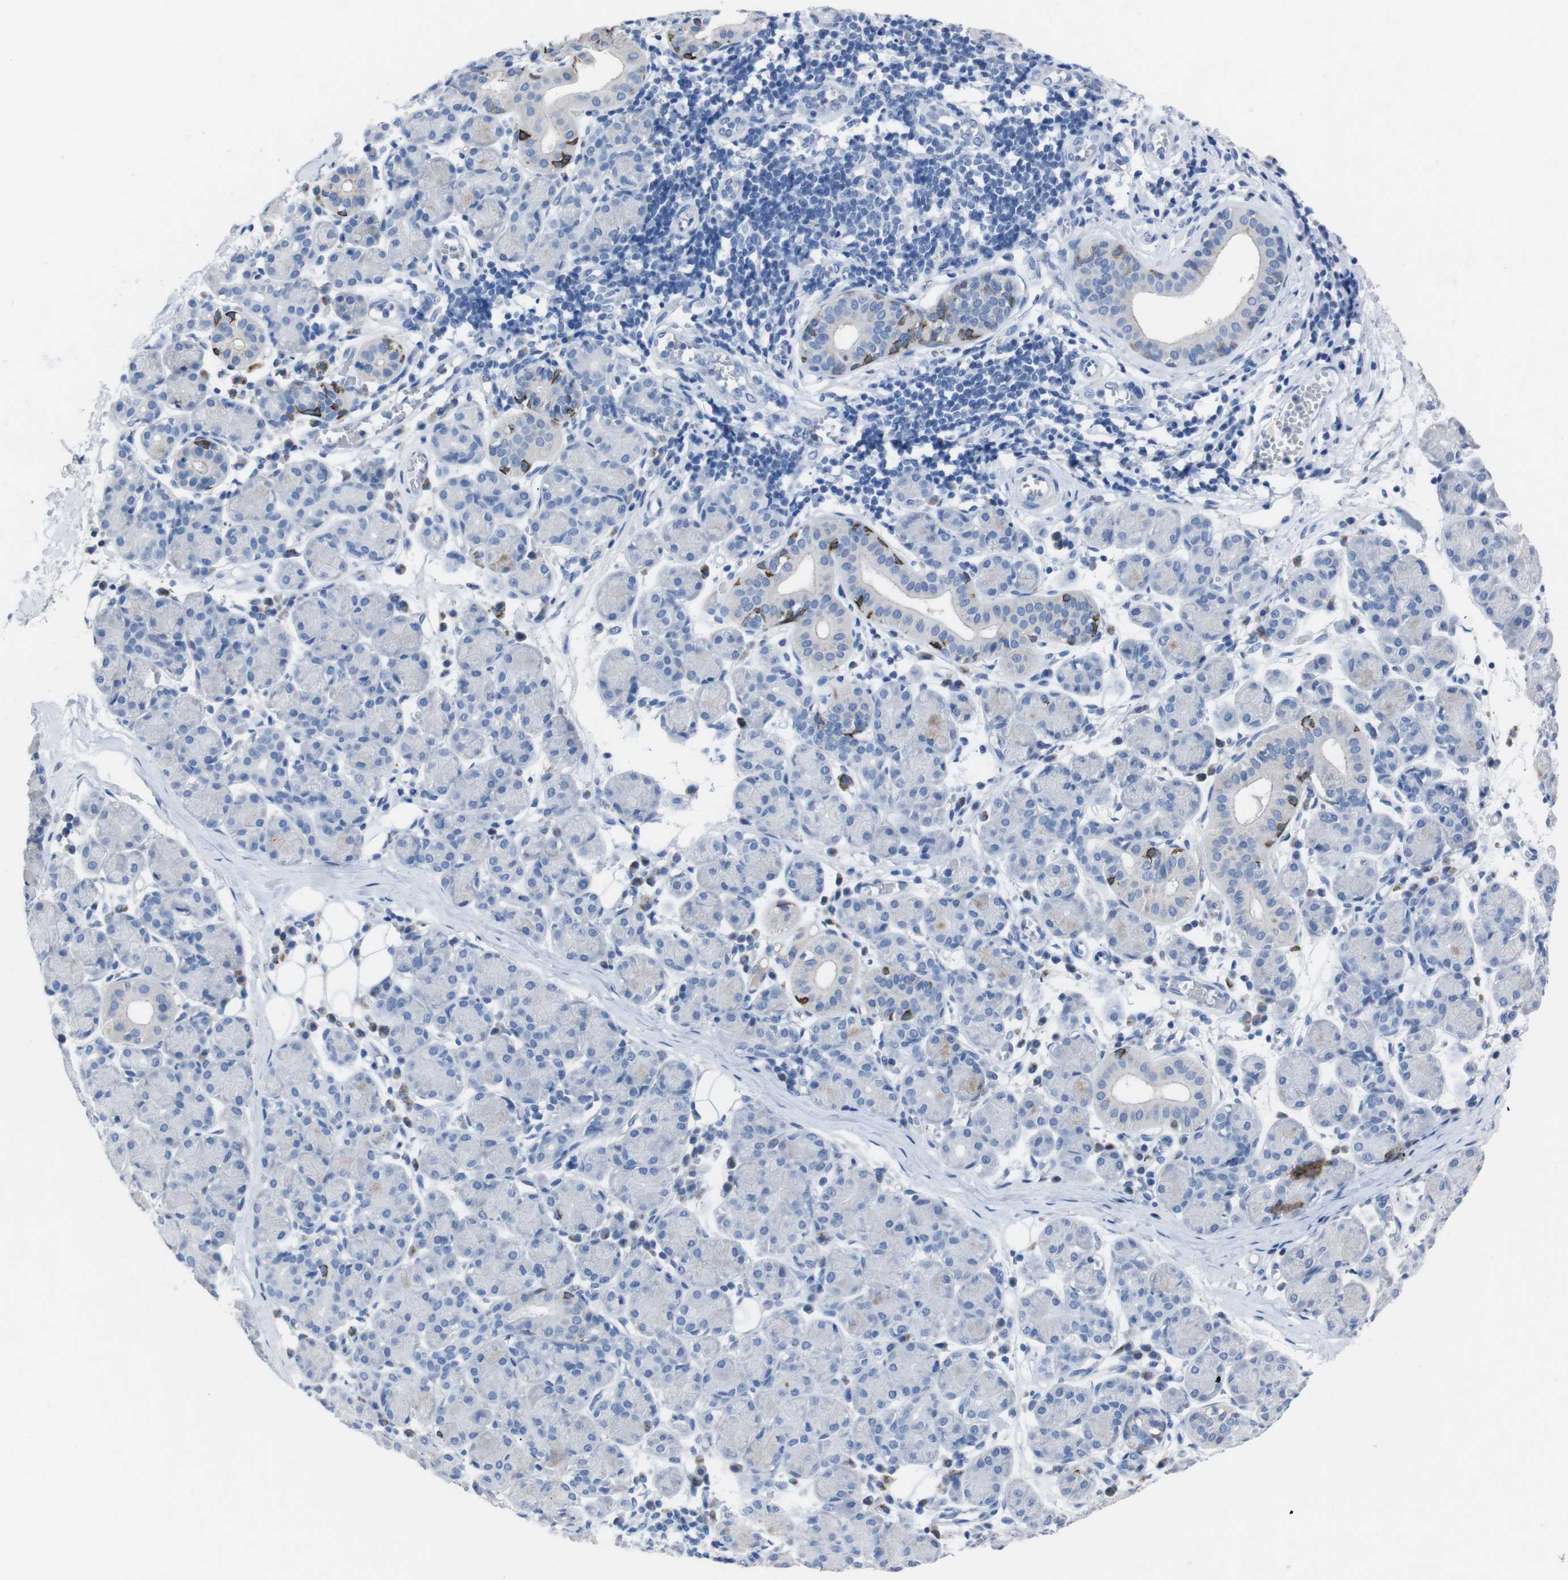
{"staining": {"intensity": "strong", "quantity": "<25%", "location": "cytoplasmic/membranous"}, "tissue": "salivary gland", "cell_type": "Glandular cells", "image_type": "normal", "snomed": [{"axis": "morphology", "description": "Normal tissue, NOS"}, {"axis": "morphology", "description": "Inflammation, NOS"}, {"axis": "topography", "description": "Lymph node"}, {"axis": "topography", "description": "Salivary gland"}], "caption": "A brown stain labels strong cytoplasmic/membranous positivity of a protein in glandular cells of unremarkable human salivary gland.", "gene": "GJB2", "patient": {"sex": "male", "age": 3}}